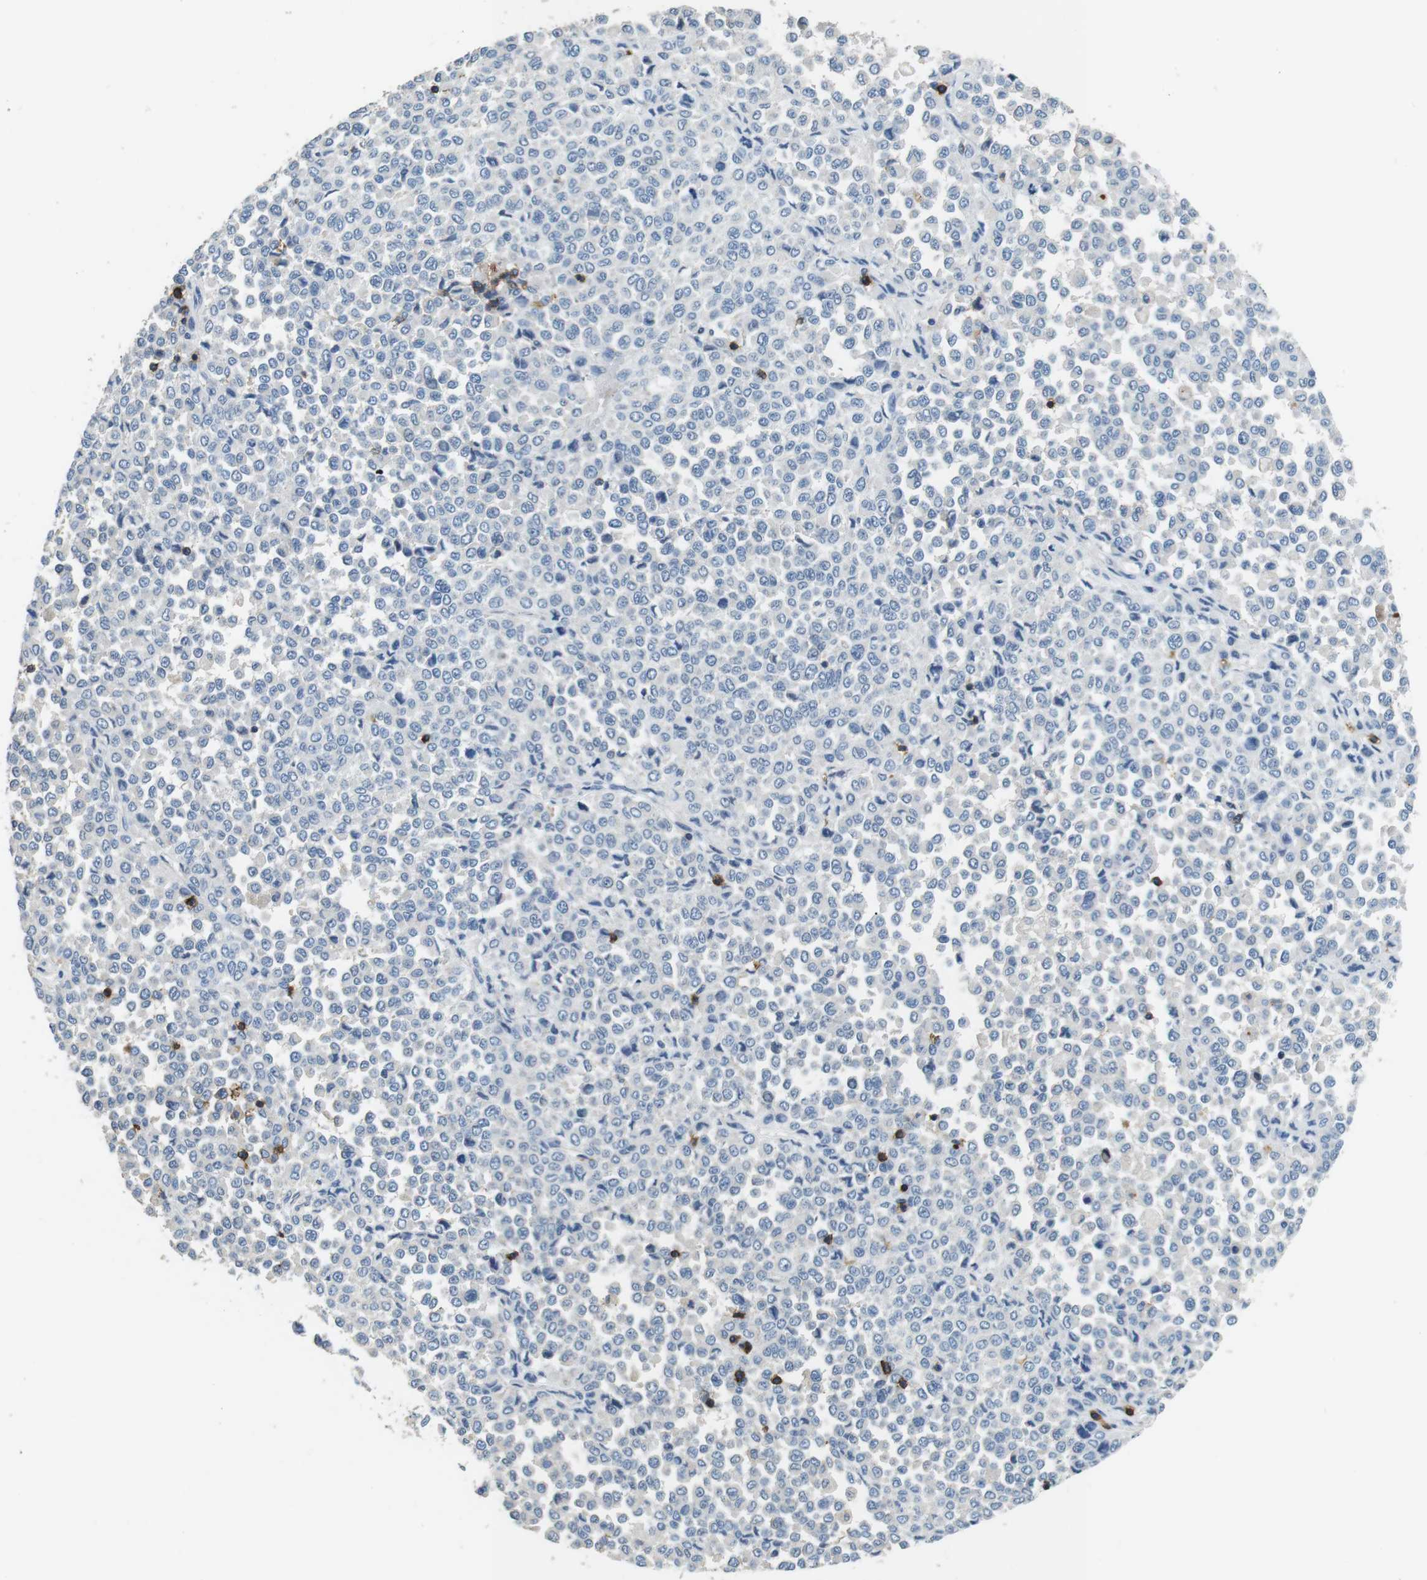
{"staining": {"intensity": "negative", "quantity": "none", "location": "none"}, "tissue": "melanoma", "cell_type": "Tumor cells", "image_type": "cancer", "snomed": [{"axis": "morphology", "description": "Malignant melanoma, Metastatic site"}, {"axis": "topography", "description": "Pancreas"}], "caption": "A high-resolution photomicrograph shows immunohistochemistry (IHC) staining of melanoma, which demonstrates no significant positivity in tumor cells. The staining was performed using DAB (3,3'-diaminobenzidine) to visualize the protein expression in brown, while the nuclei were stained in blue with hematoxylin (Magnification: 20x).", "gene": "CD6", "patient": {"sex": "female", "age": 30}}